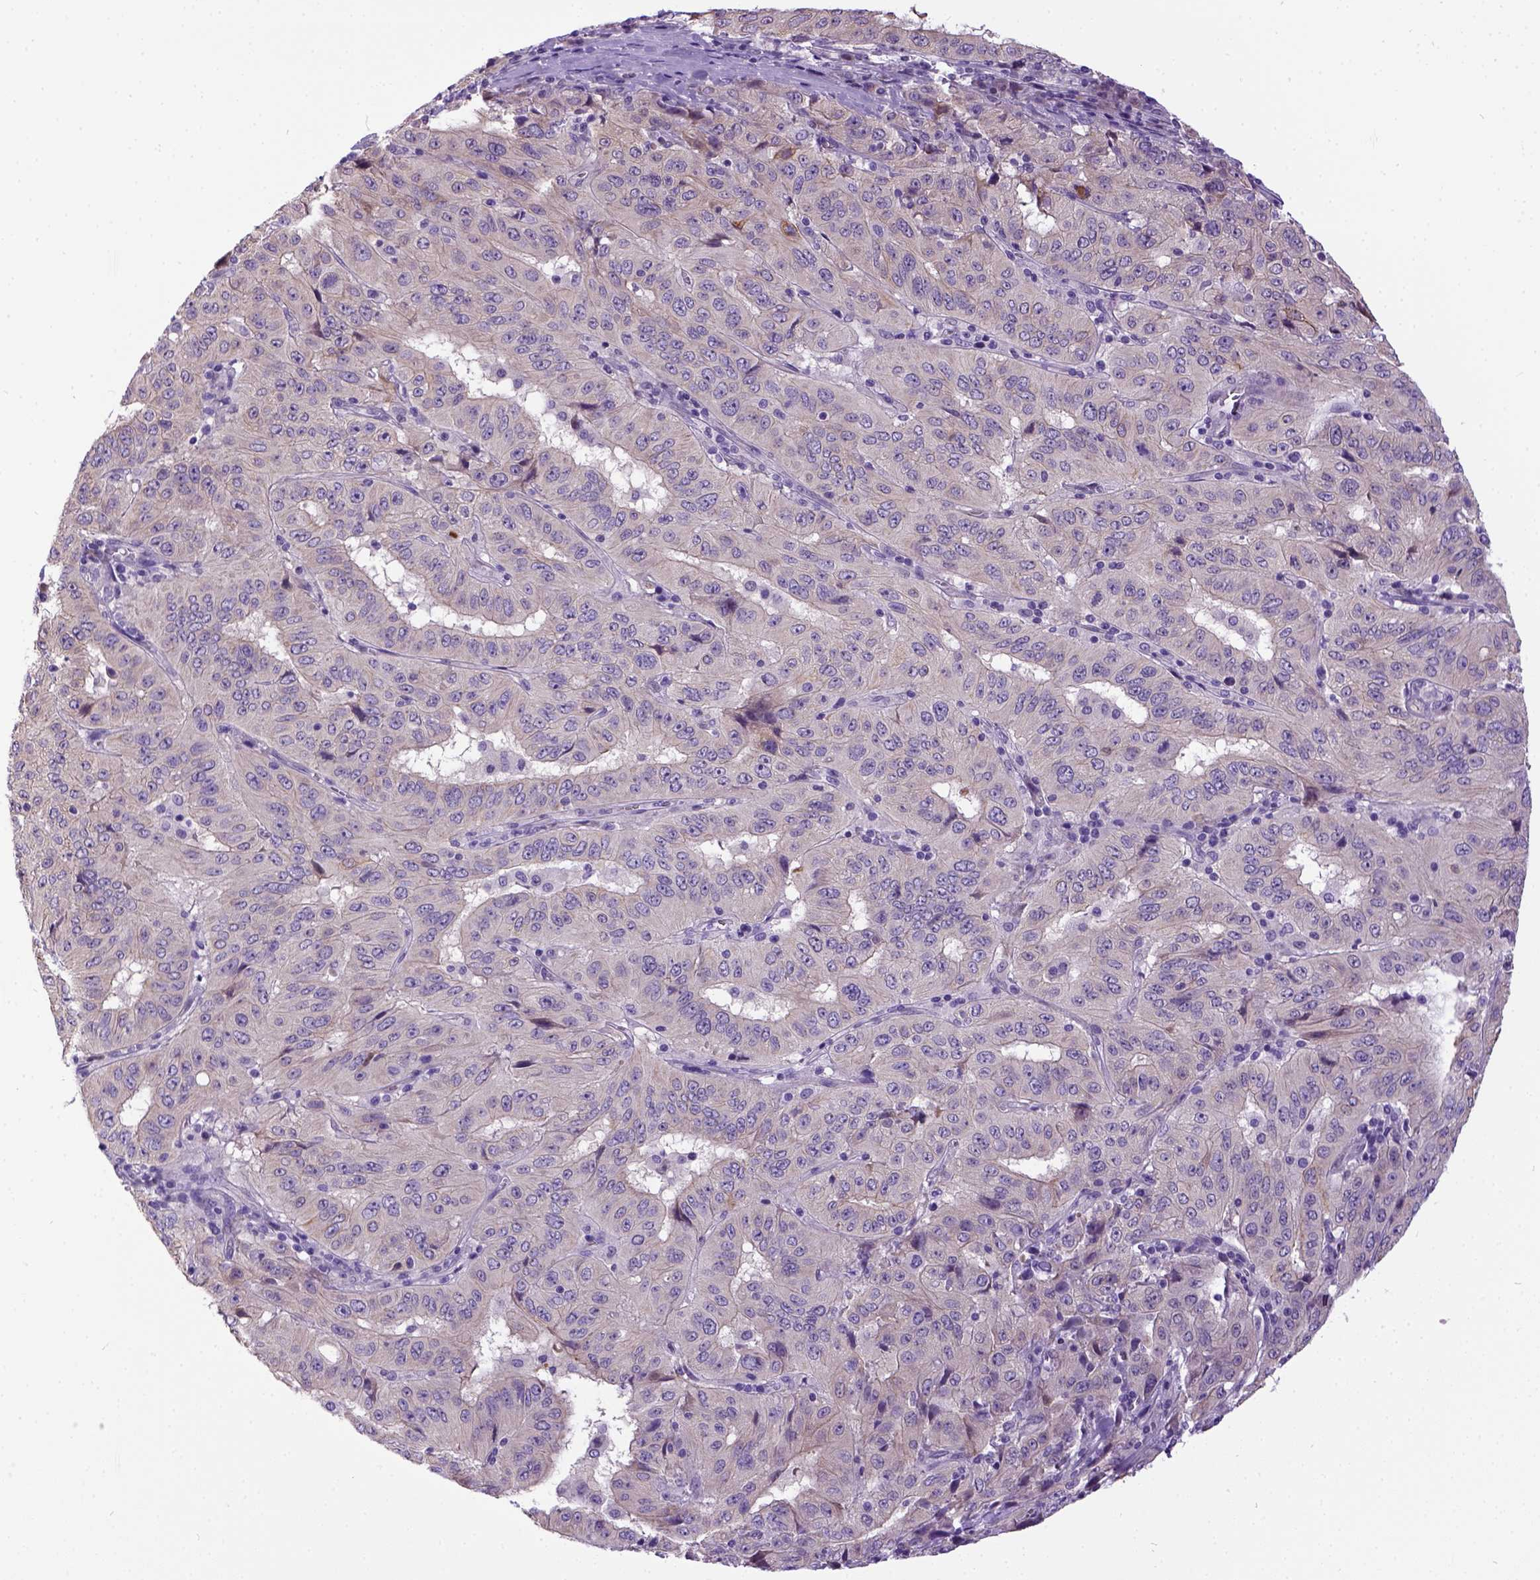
{"staining": {"intensity": "weak", "quantity": "<25%", "location": "cytoplasmic/membranous"}, "tissue": "pancreatic cancer", "cell_type": "Tumor cells", "image_type": "cancer", "snomed": [{"axis": "morphology", "description": "Adenocarcinoma, NOS"}, {"axis": "topography", "description": "Pancreas"}], "caption": "High magnification brightfield microscopy of pancreatic adenocarcinoma stained with DAB (brown) and counterstained with hematoxylin (blue): tumor cells show no significant staining. Nuclei are stained in blue.", "gene": "NEK5", "patient": {"sex": "male", "age": 63}}